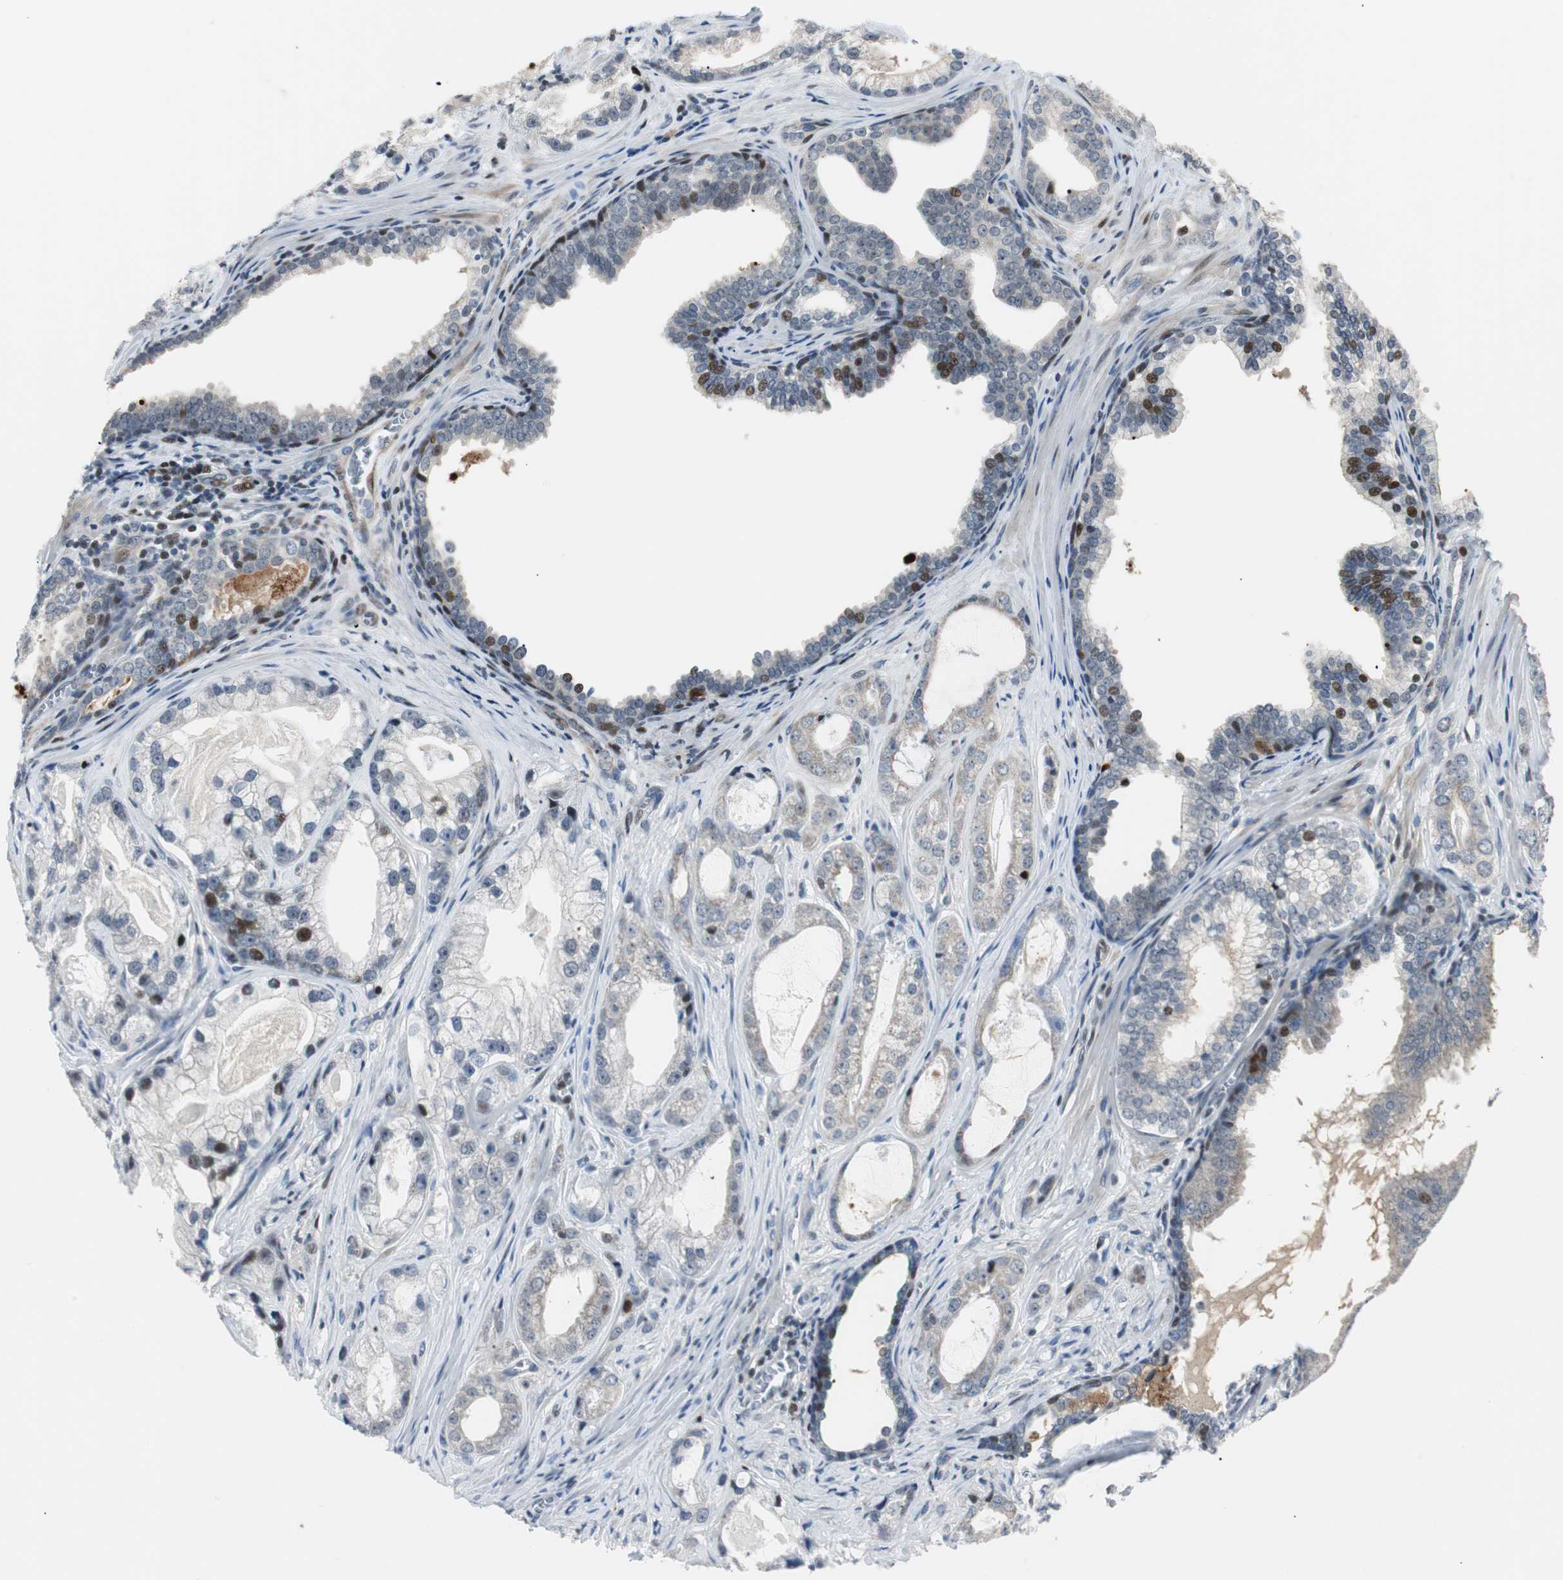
{"staining": {"intensity": "strong", "quantity": "<25%", "location": "nuclear"}, "tissue": "prostate cancer", "cell_type": "Tumor cells", "image_type": "cancer", "snomed": [{"axis": "morphology", "description": "Adenocarcinoma, Low grade"}, {"axis": "topography", "description": "Prostate"}], "caption": "Immunohistochemistry (IHC) staining of low-grade adenocarcinoma (prostate), which reveals medium levels of strong nuclear positivity in about <25% of tumor cells indicating strong nuclear protein positivity. The staining was performed using DAB (brown) for protein detection and nuclei were counterstained in hematoxylin (blue).", "gene": "RAD1", "patient": {"sex": "male", "age": 59}}